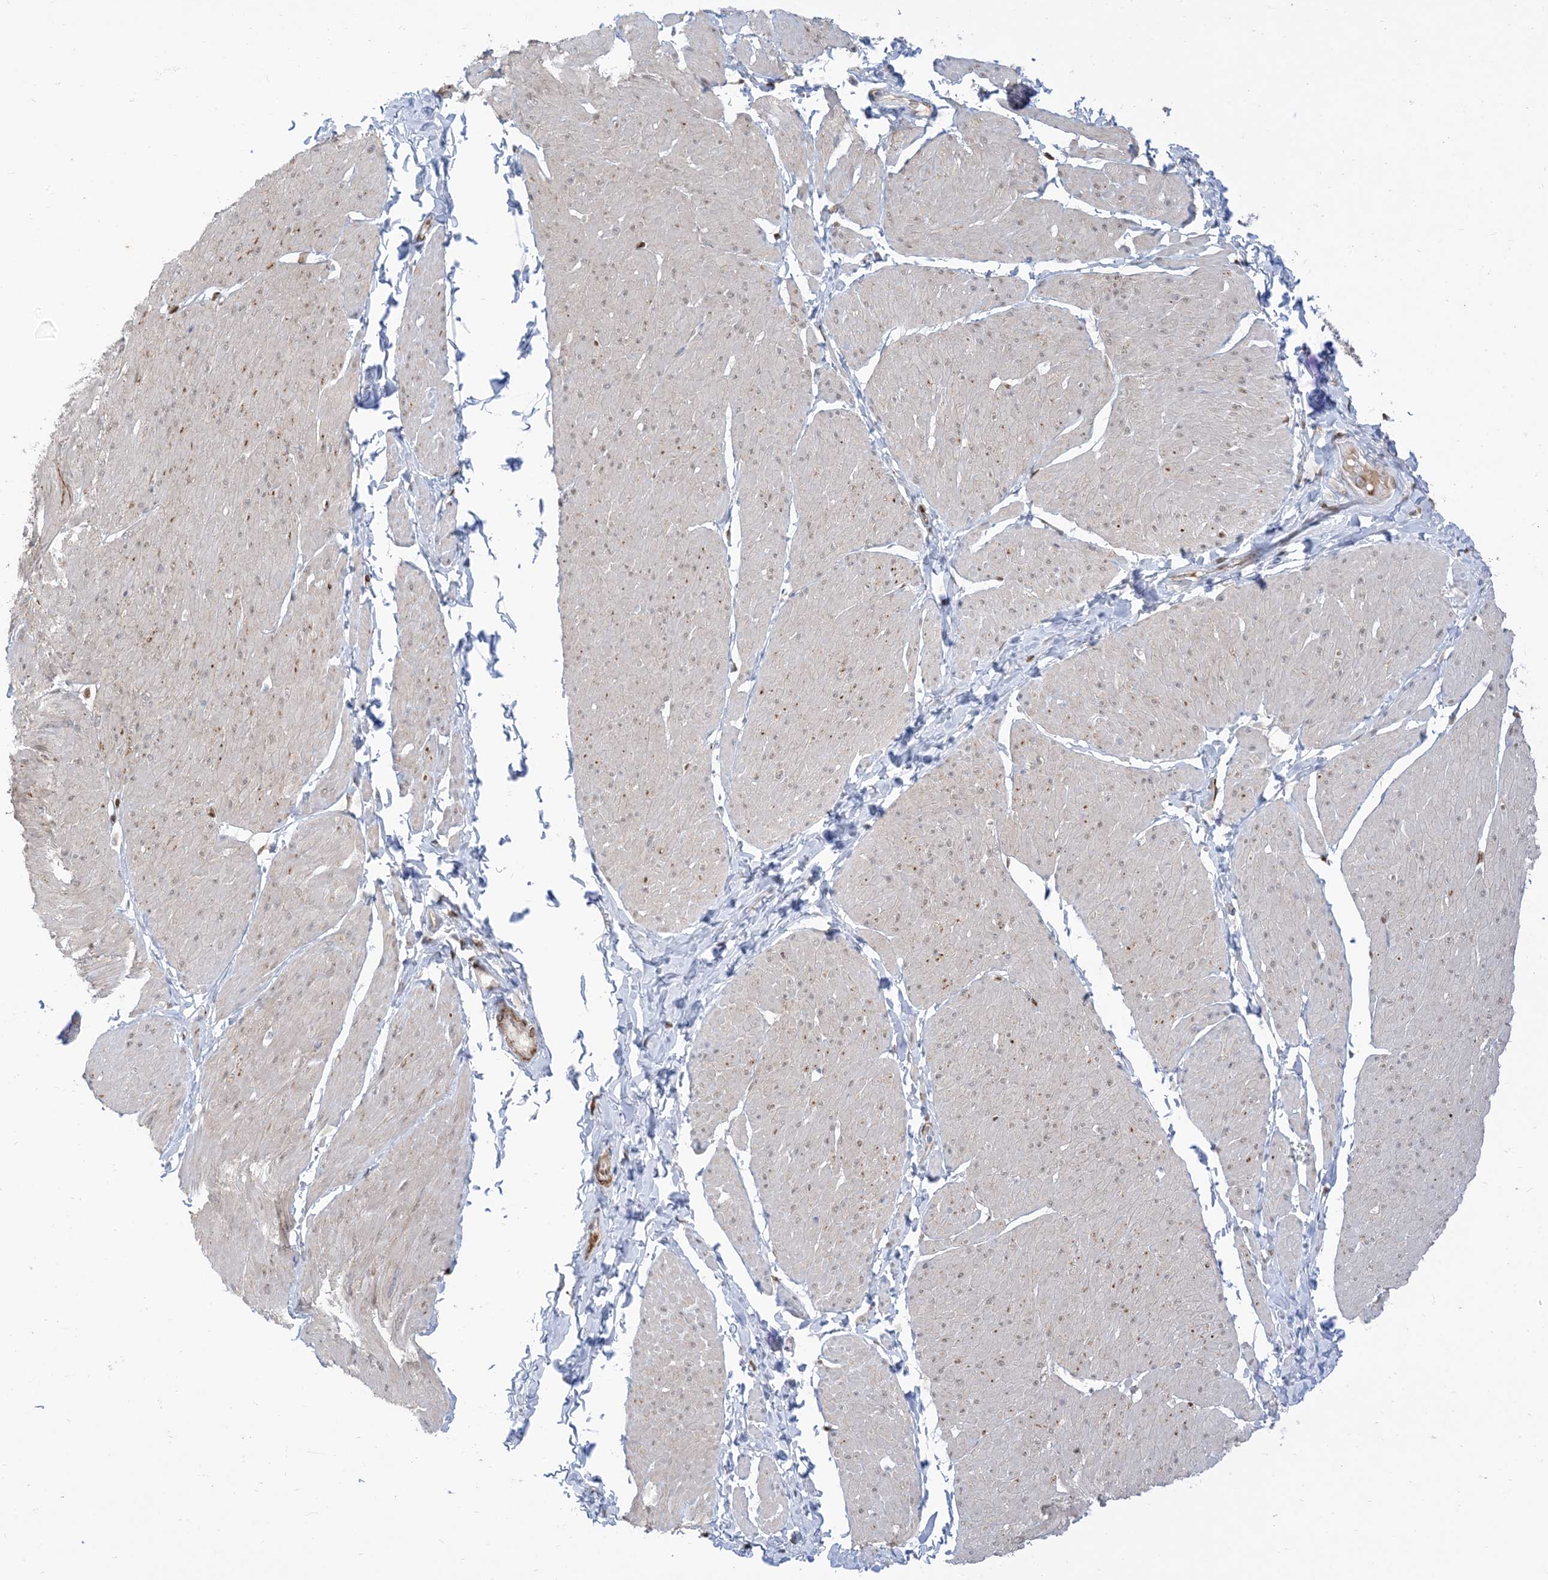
{"staining": {"intensity": "negative", "quantity": "none", "location": "none"}, "tissue": "smooth muscle", "cell_type": "Smooth muscle cells", "image_type": "normal", "snomed": [{"axis": "morphology", "description": "Urothelial carcinoma, High grade"}, {"axis": "topography", "description": "Urinary bladder"}], "caption": "Smooth muscle cells are negative for protein expression in benign human smooth muscle. (DAB (3,3'-diaminobenzidine) immunohistochemistry (IHC), high magnification).", "gene": "RIN1", "patient": {"sex": "male", "age": 46}}